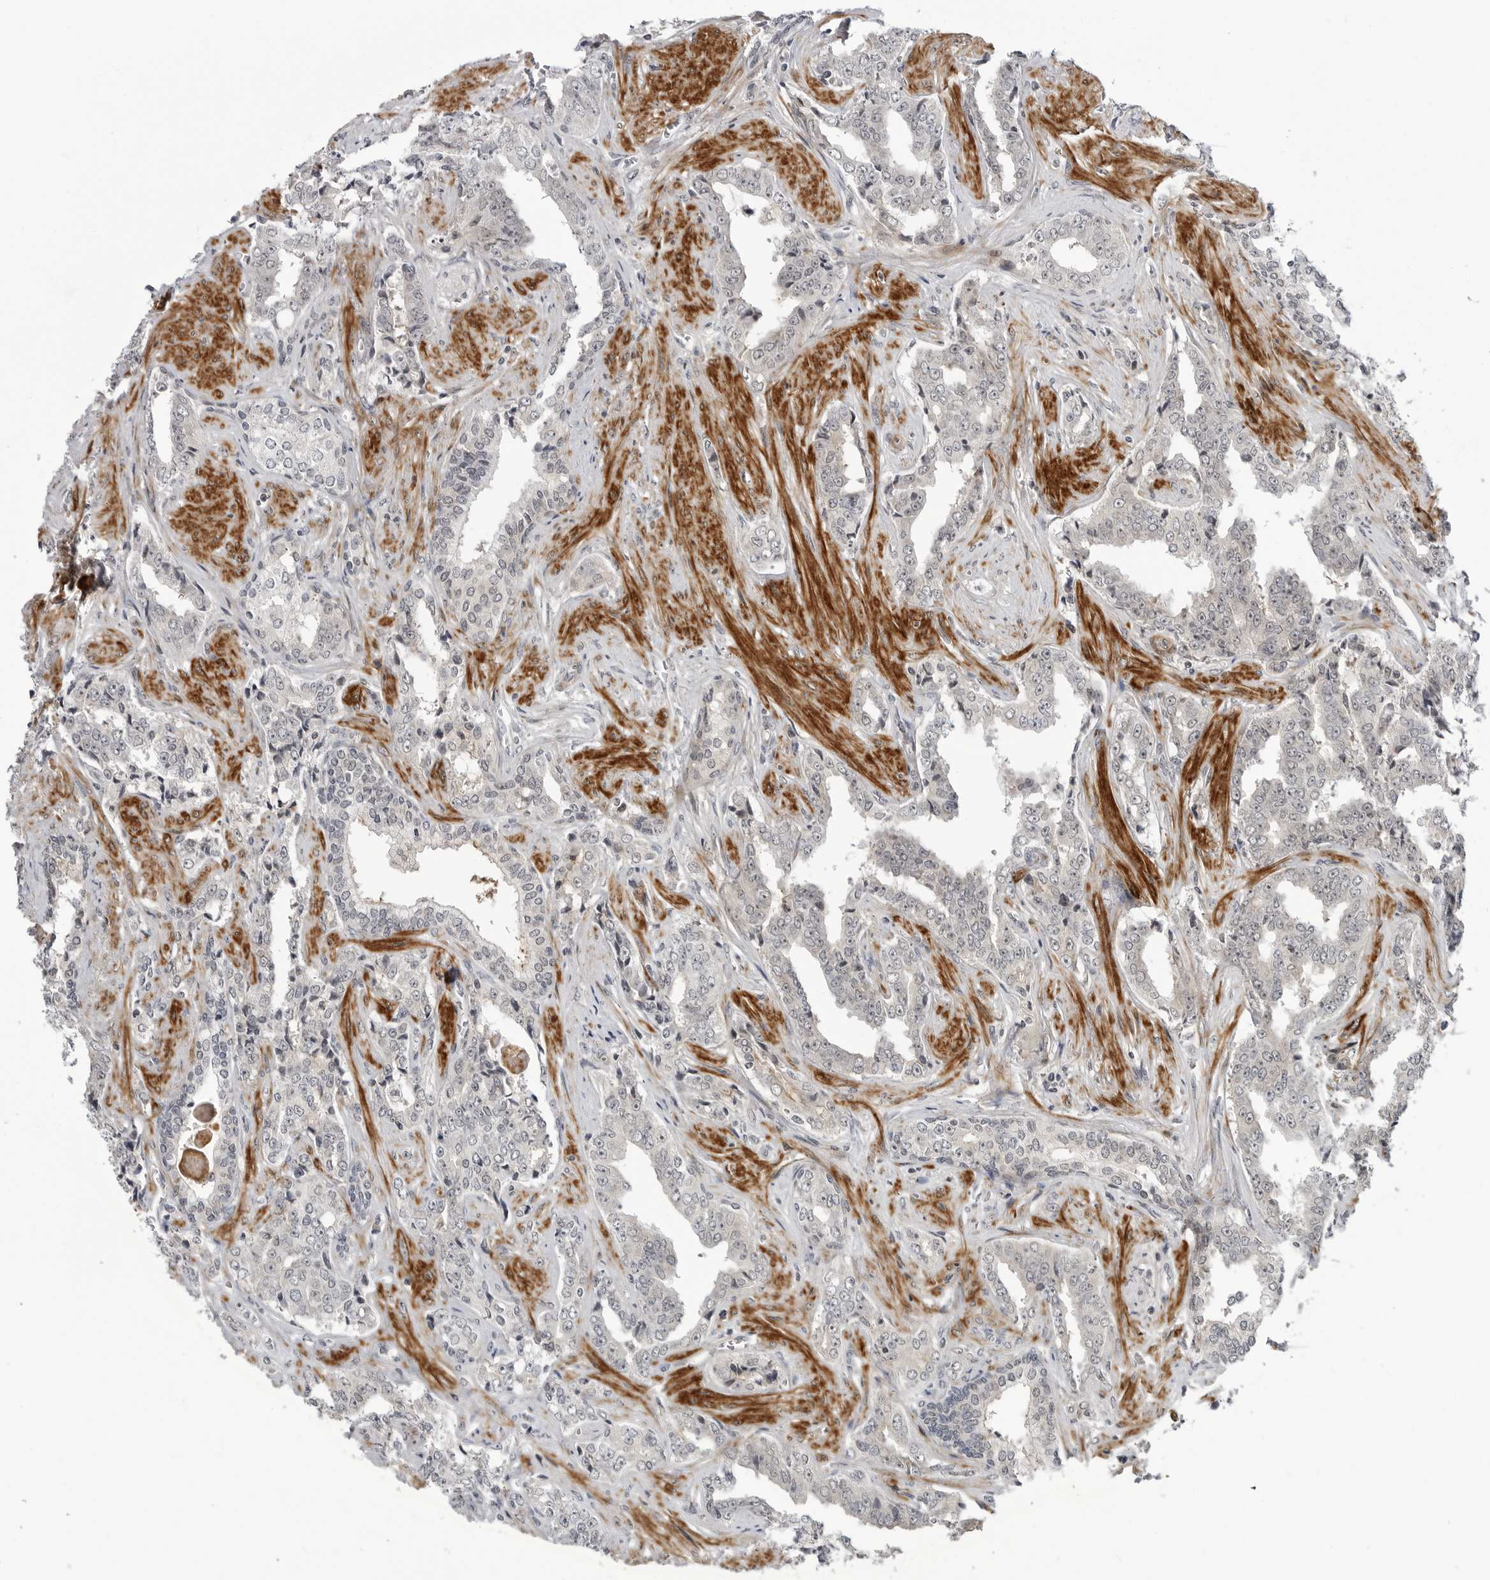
{"staining": {"intensity": "negative", "quantity": "none", "location": "none"}, "tissue": "prostate cancer", "cell_type": "Tumor cells", "image_type": "cancer", "snomed": [{"axis": "morphology", "description": "Adenocarcinoma, High grade"}, {"axis": "topography", "description": "Prostate"}], "caption": "Prostate cancer (adenocarcinoma (high-grade)) was stained to show a protein in brown. There is no significant expression in tumor cells.", "gene": "ADAMTS5", "patient": {"sex": "male", "age": 71}}